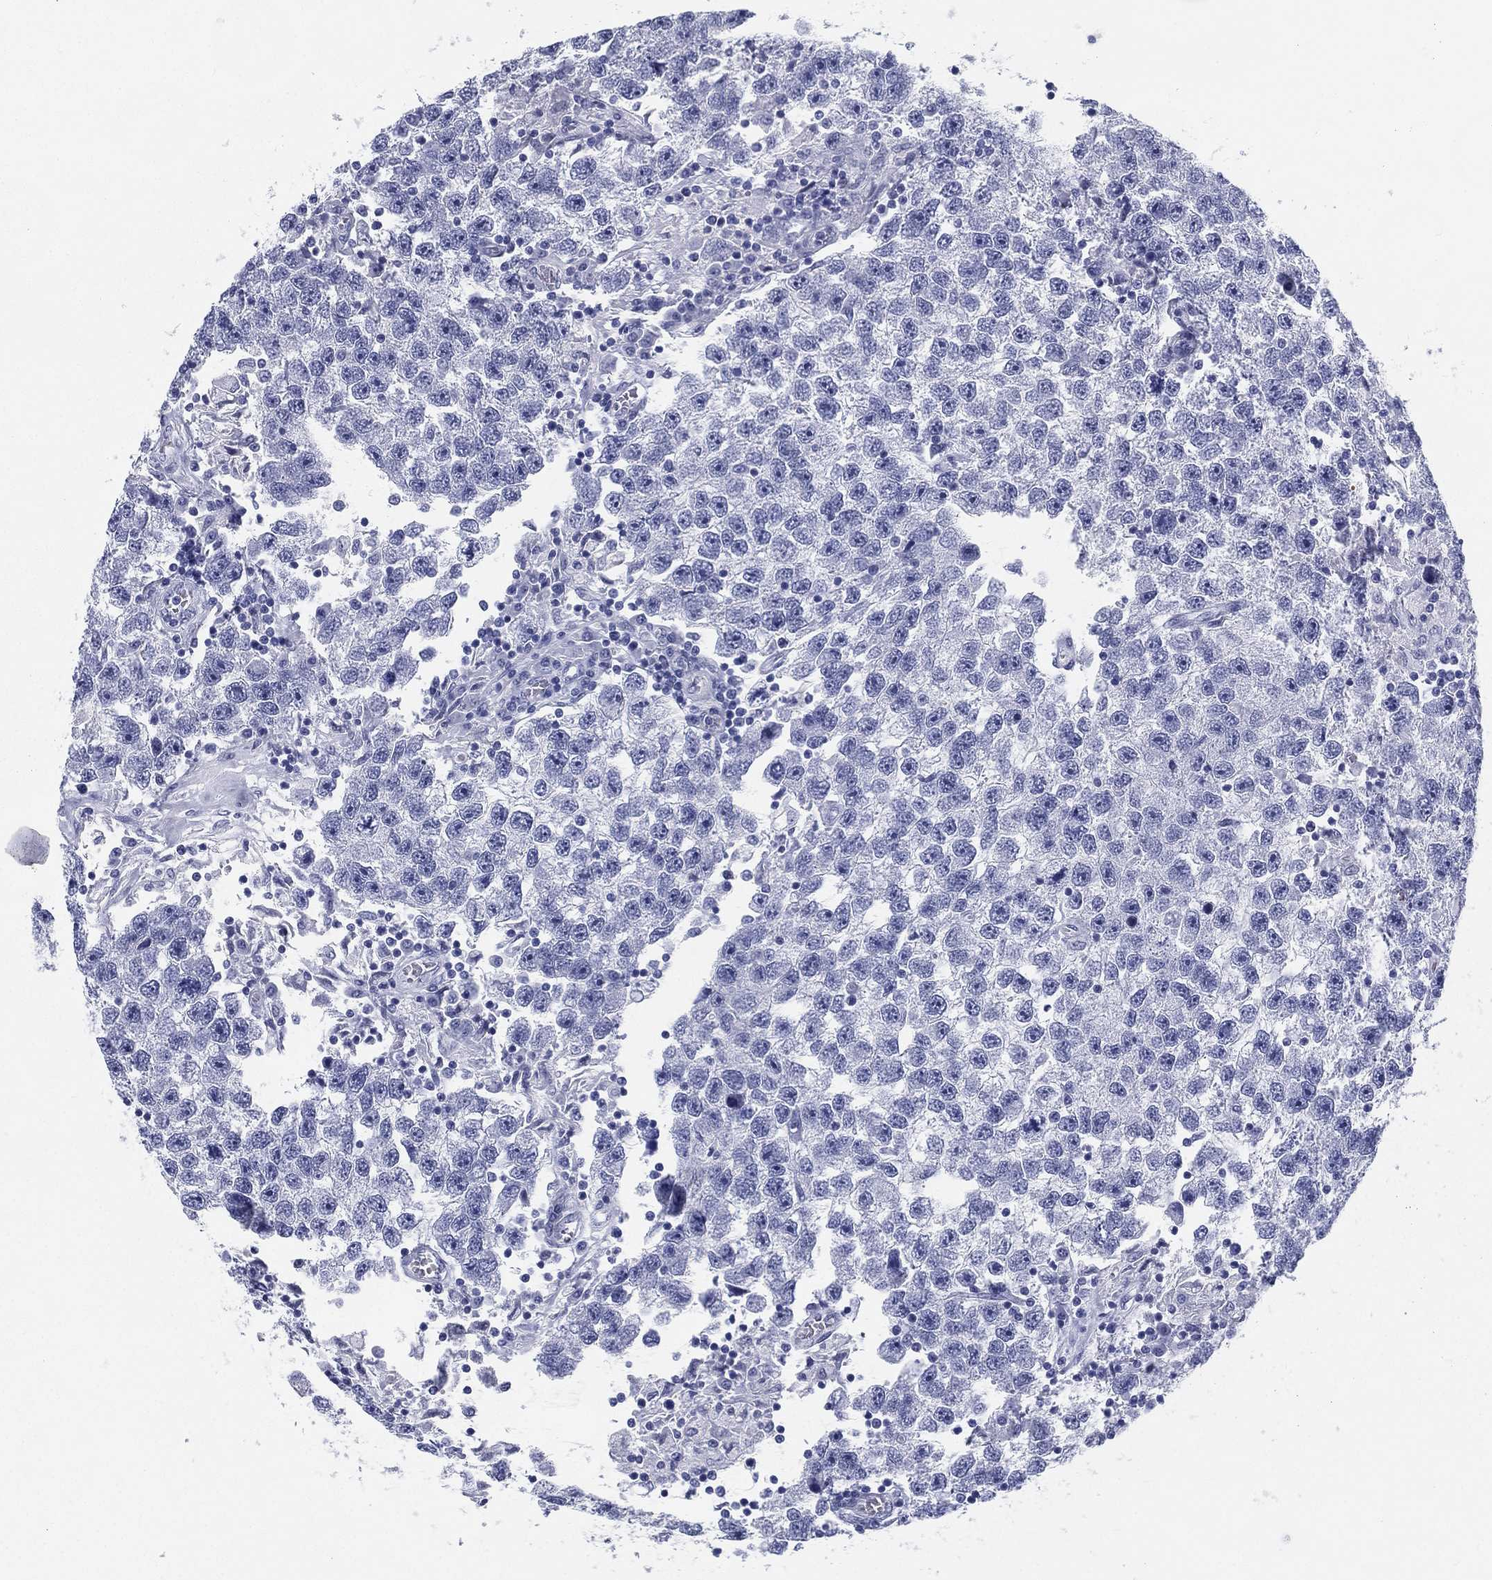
{"staining": {"intensity": "negative", "quantity": "none", "location": "none"}, "tissue": "testis cancer", "cell_type": "Tumor cells", "image_type": "cancer", "snomed": [{"axis": "morphology", "description": "Seminoma, NOS"}, {"axis": "topography", "description": "Testis"}], "caption": "The histopathology image exhibits no staining of tumor cells in testis cancer.", "gene": "ATP1B2", "patient": {"sex": "male", "age": 26}}